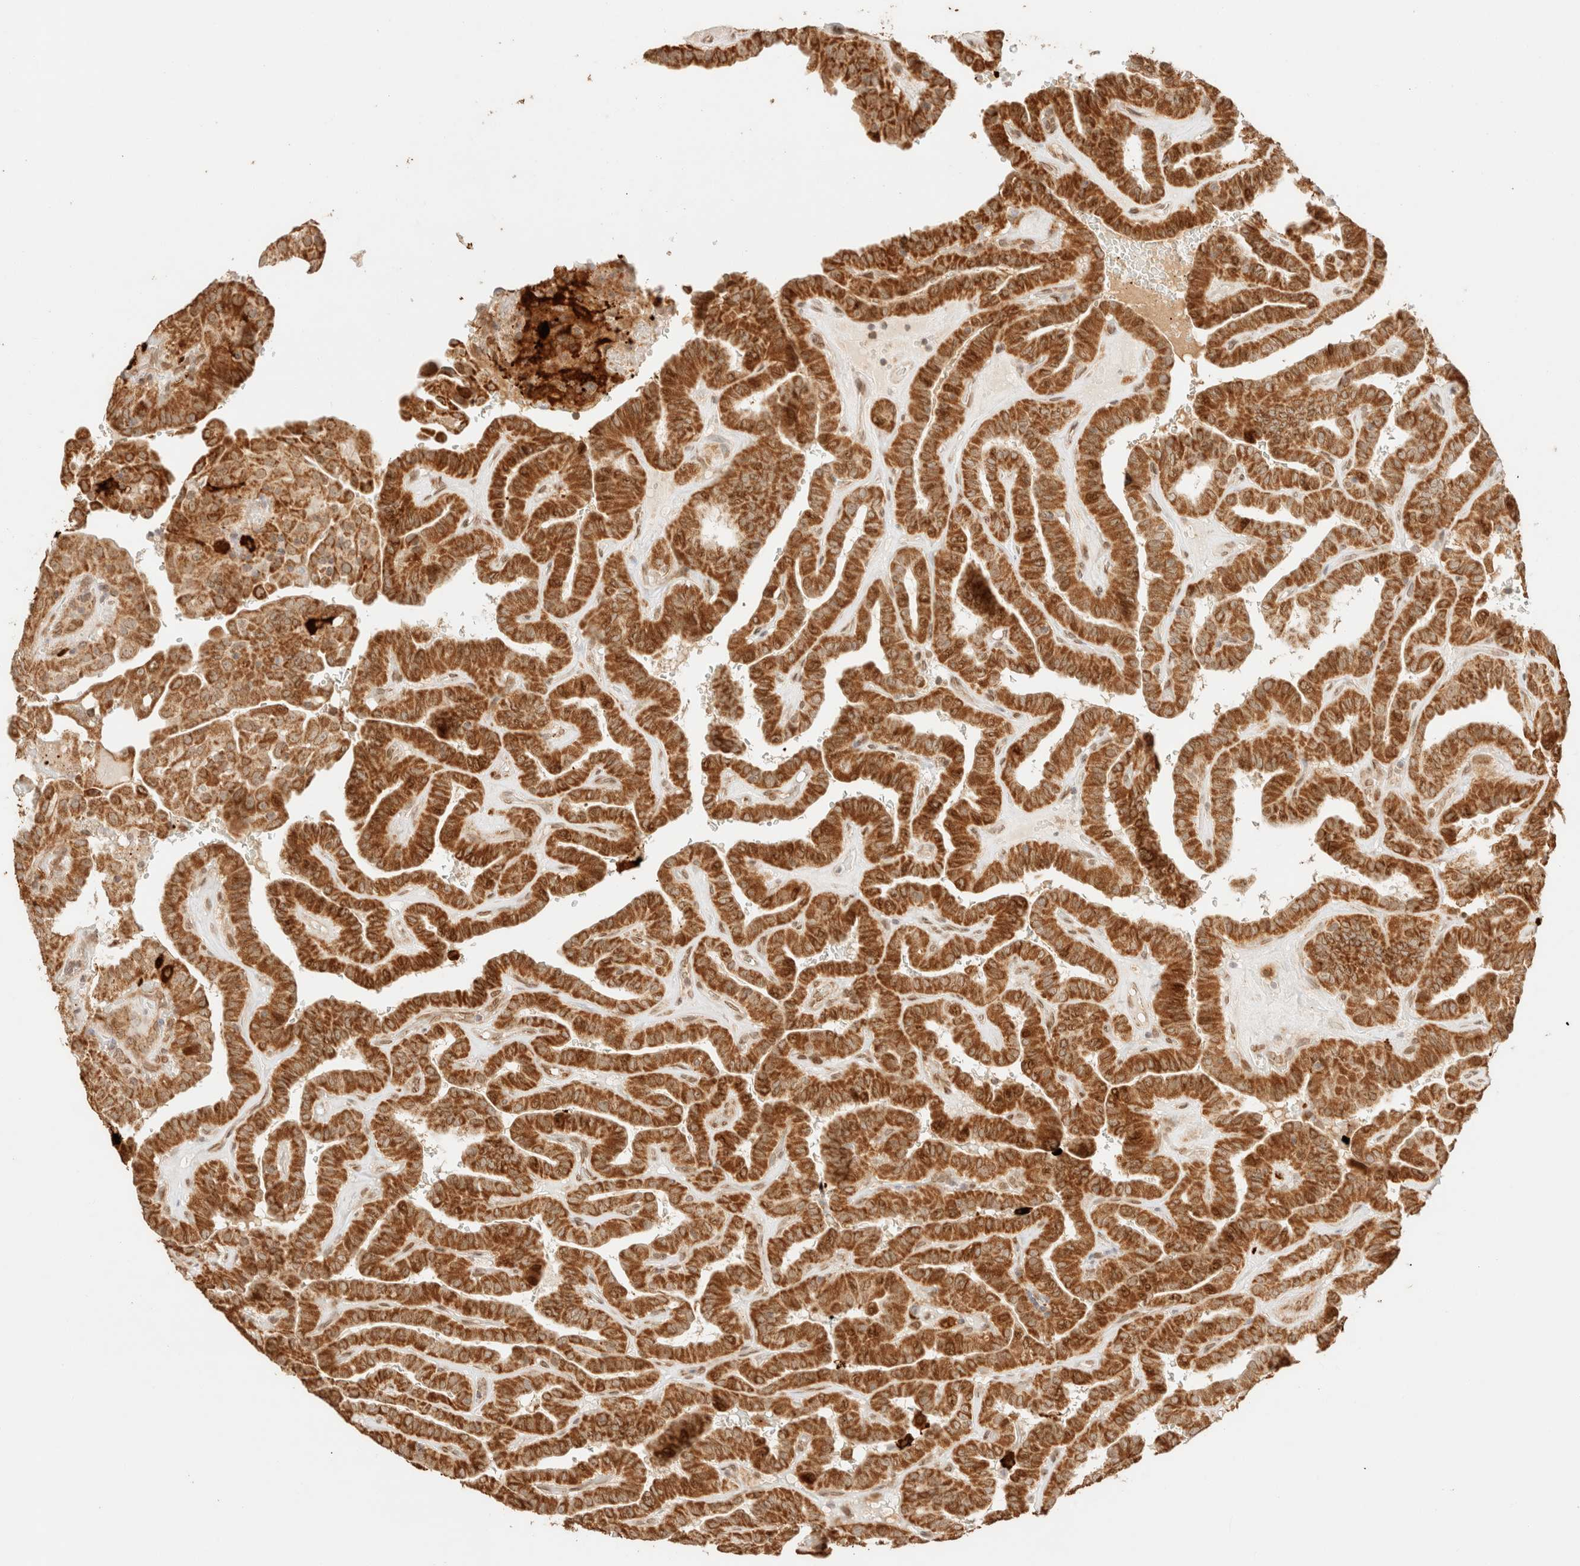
{"staining": {"intensity": "strong", "quantity": ">75%", "location": "cytoplasmic/membranous"}, "tissue": "thyroid cancer", "cell_type": "Tumor cells", "image_type": "cancer", "snomed": [{"axis": "morphology", "description": "Papillary adenocarcinoma, NOS"}, {"axis": "topography", "description": "Thyroid gland"}], "caption": "IHC image of neoplastic tissue: papillary adenocarcinoma (thyroid) stained using immunohistochemistry exhibits high levels of strong protein expression localized specifically in the cytoplasmic/membranous of tumor cells, appearing as a cytoplasmic/membranous brown color.", "gene": "TACO1", "patient": {"sex": "male", "age": 77}}